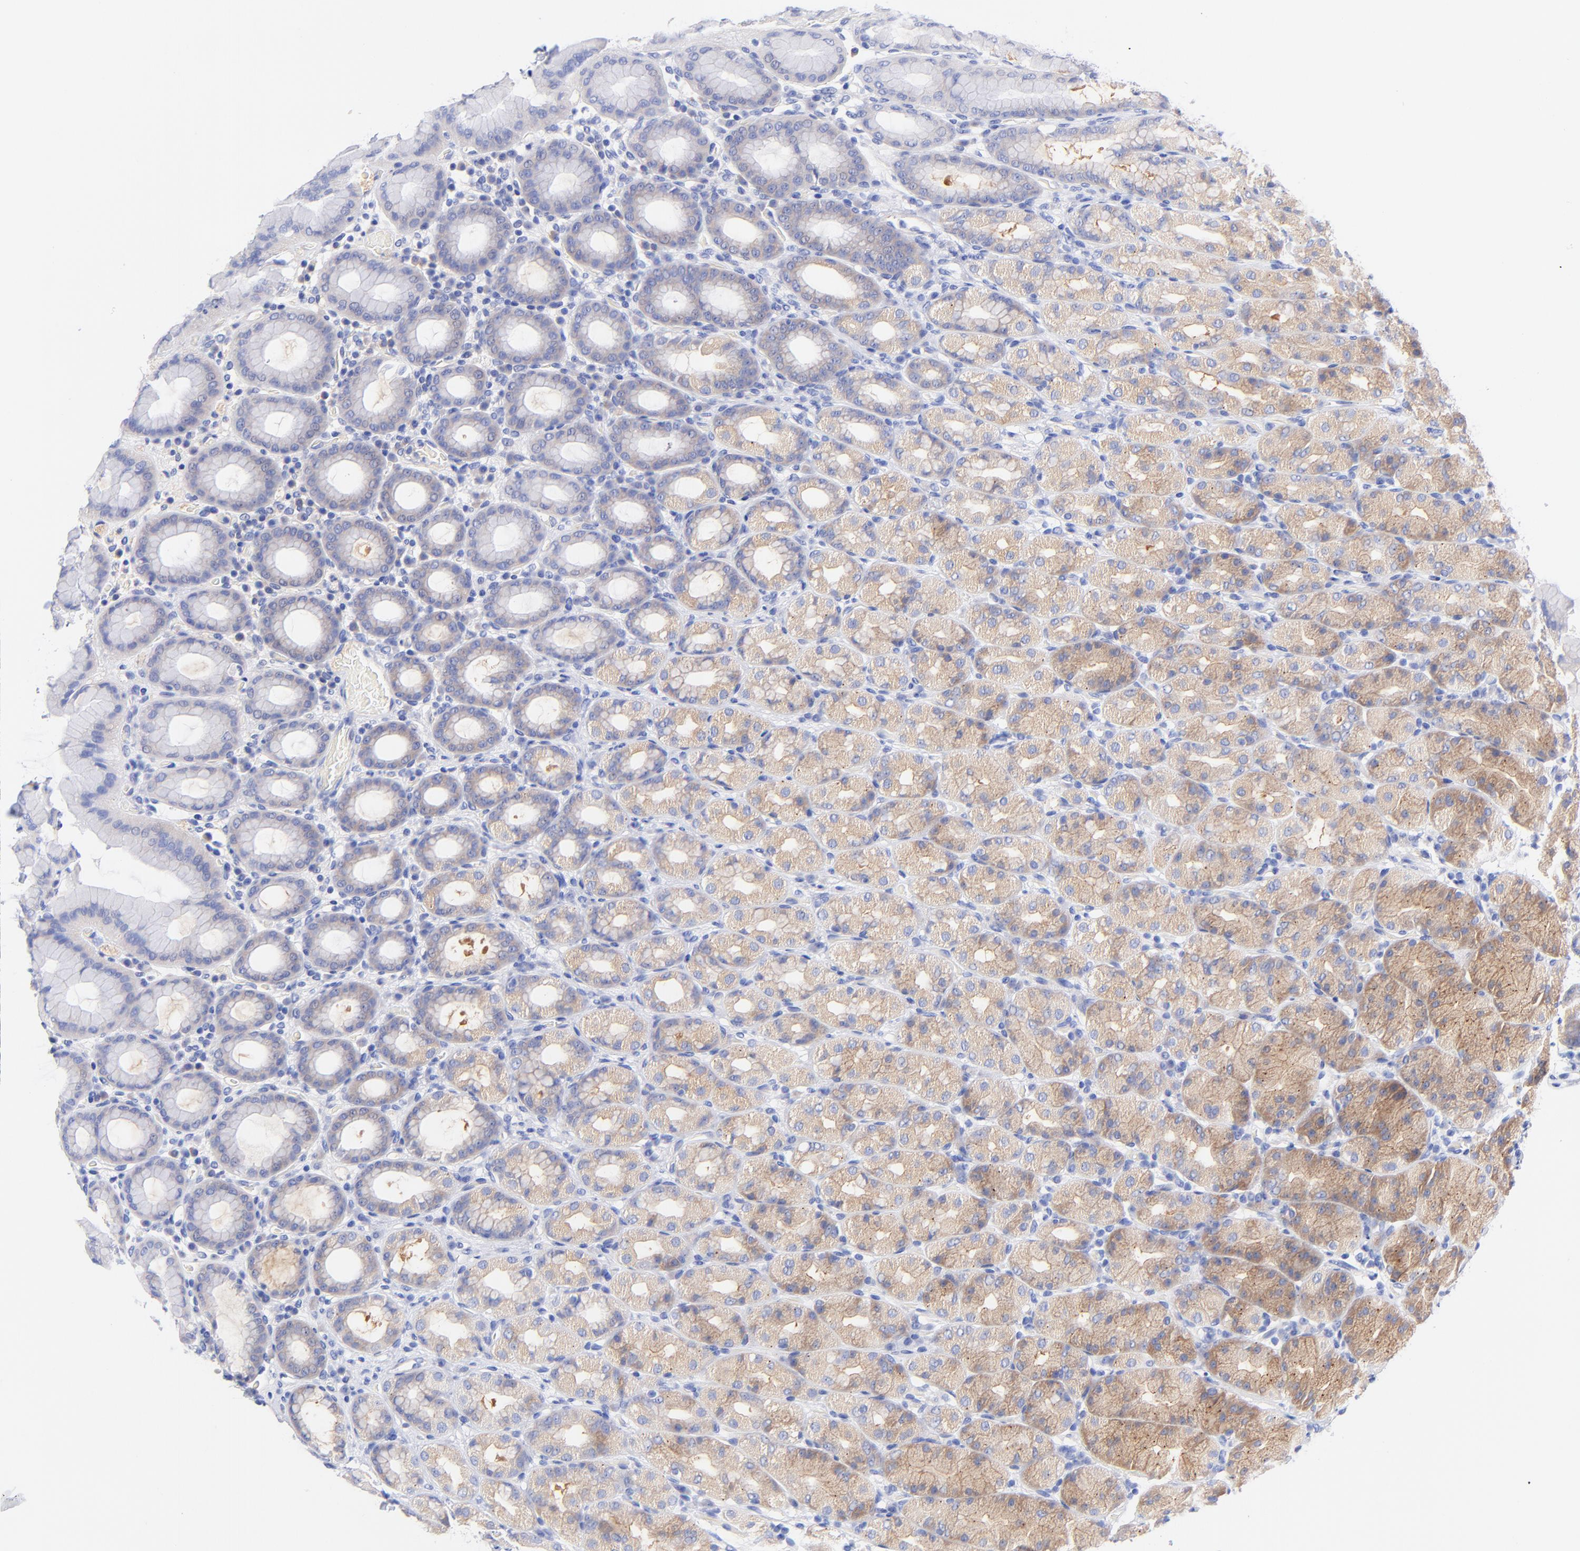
{"staining": {"intensity": "weak", "quantity": "25%-75%", "location": "cytoplasmic/membranous"}, "tissue": "stomach", "cell_type": "Glandular cells", "image_type": "normal", "snomed": [{"axis": "morphology", "description": "Normal tissue, NOS"}, {"axis": "topography", "description": "Stomach, upper"}], "caption": "Human stomach stained with a brown dye shows weak cytoplasmic/membranous positive positivity in about 25%-75% of glandular cells.", "gene": "GPHN", "patient": {"sex": "male", "age": 68}}